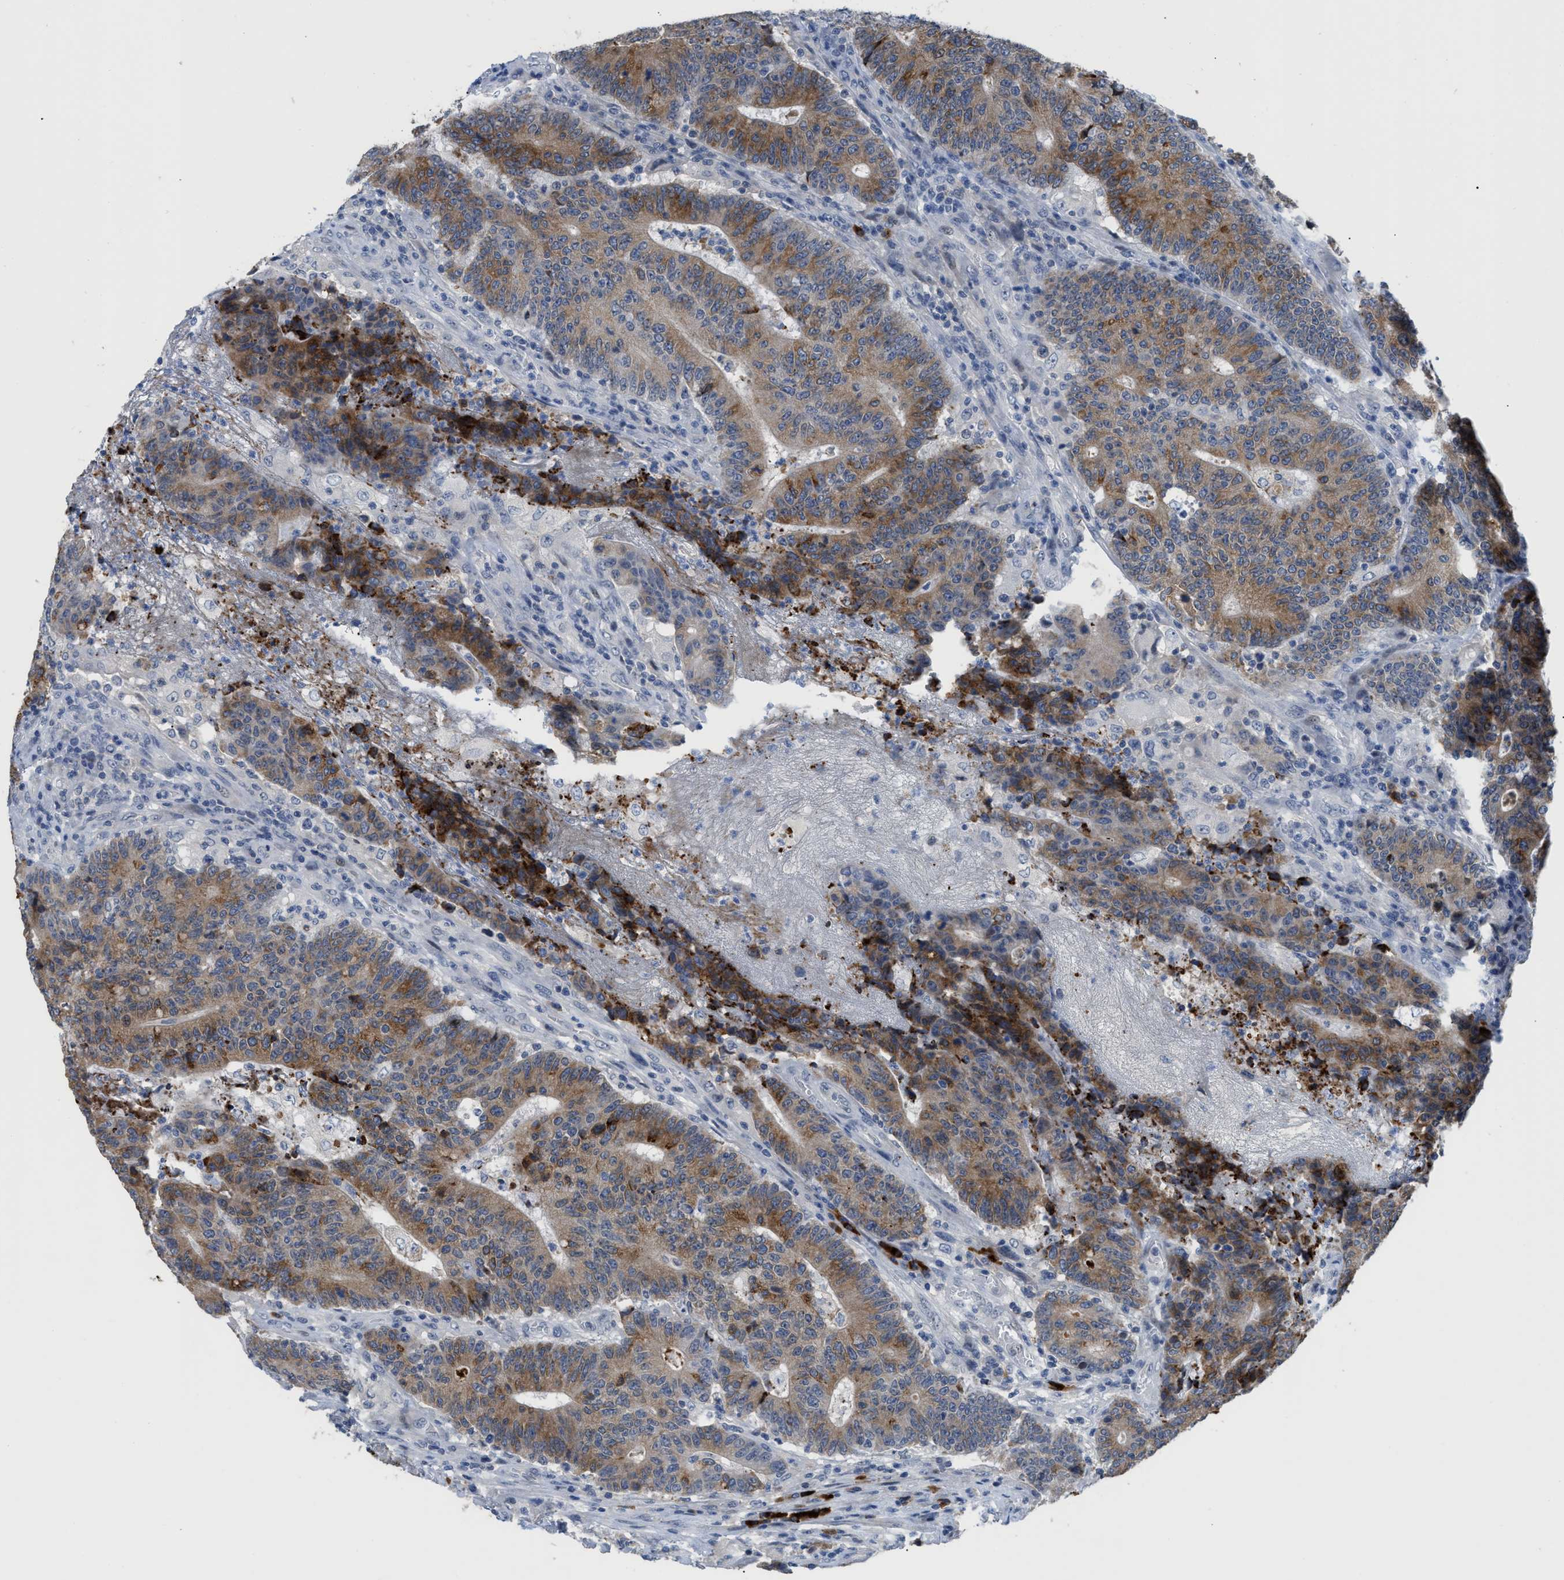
{"staining": {"intensity": "moderate", "quantity": ">75%", "location": "cytoplasmic/membranous"}, "tissue": "colorectal cancer", "cell_type": "Tumor cells", "image_type": "cancer", "snomed": [{"axis": "morphology", "description": "Normal tissue, NOS"}, {"axis": "morphology", "description": "Adenocarcinoma, NOS"}, {"axis": "topography", "description": "Colon"}], "caption": "Colorectal adenocarcinoma stained with a protein marker shows moderate staining in tumor cells.", "gene": "OR9K2", "patient": {"sex": "female", "age": 75}}